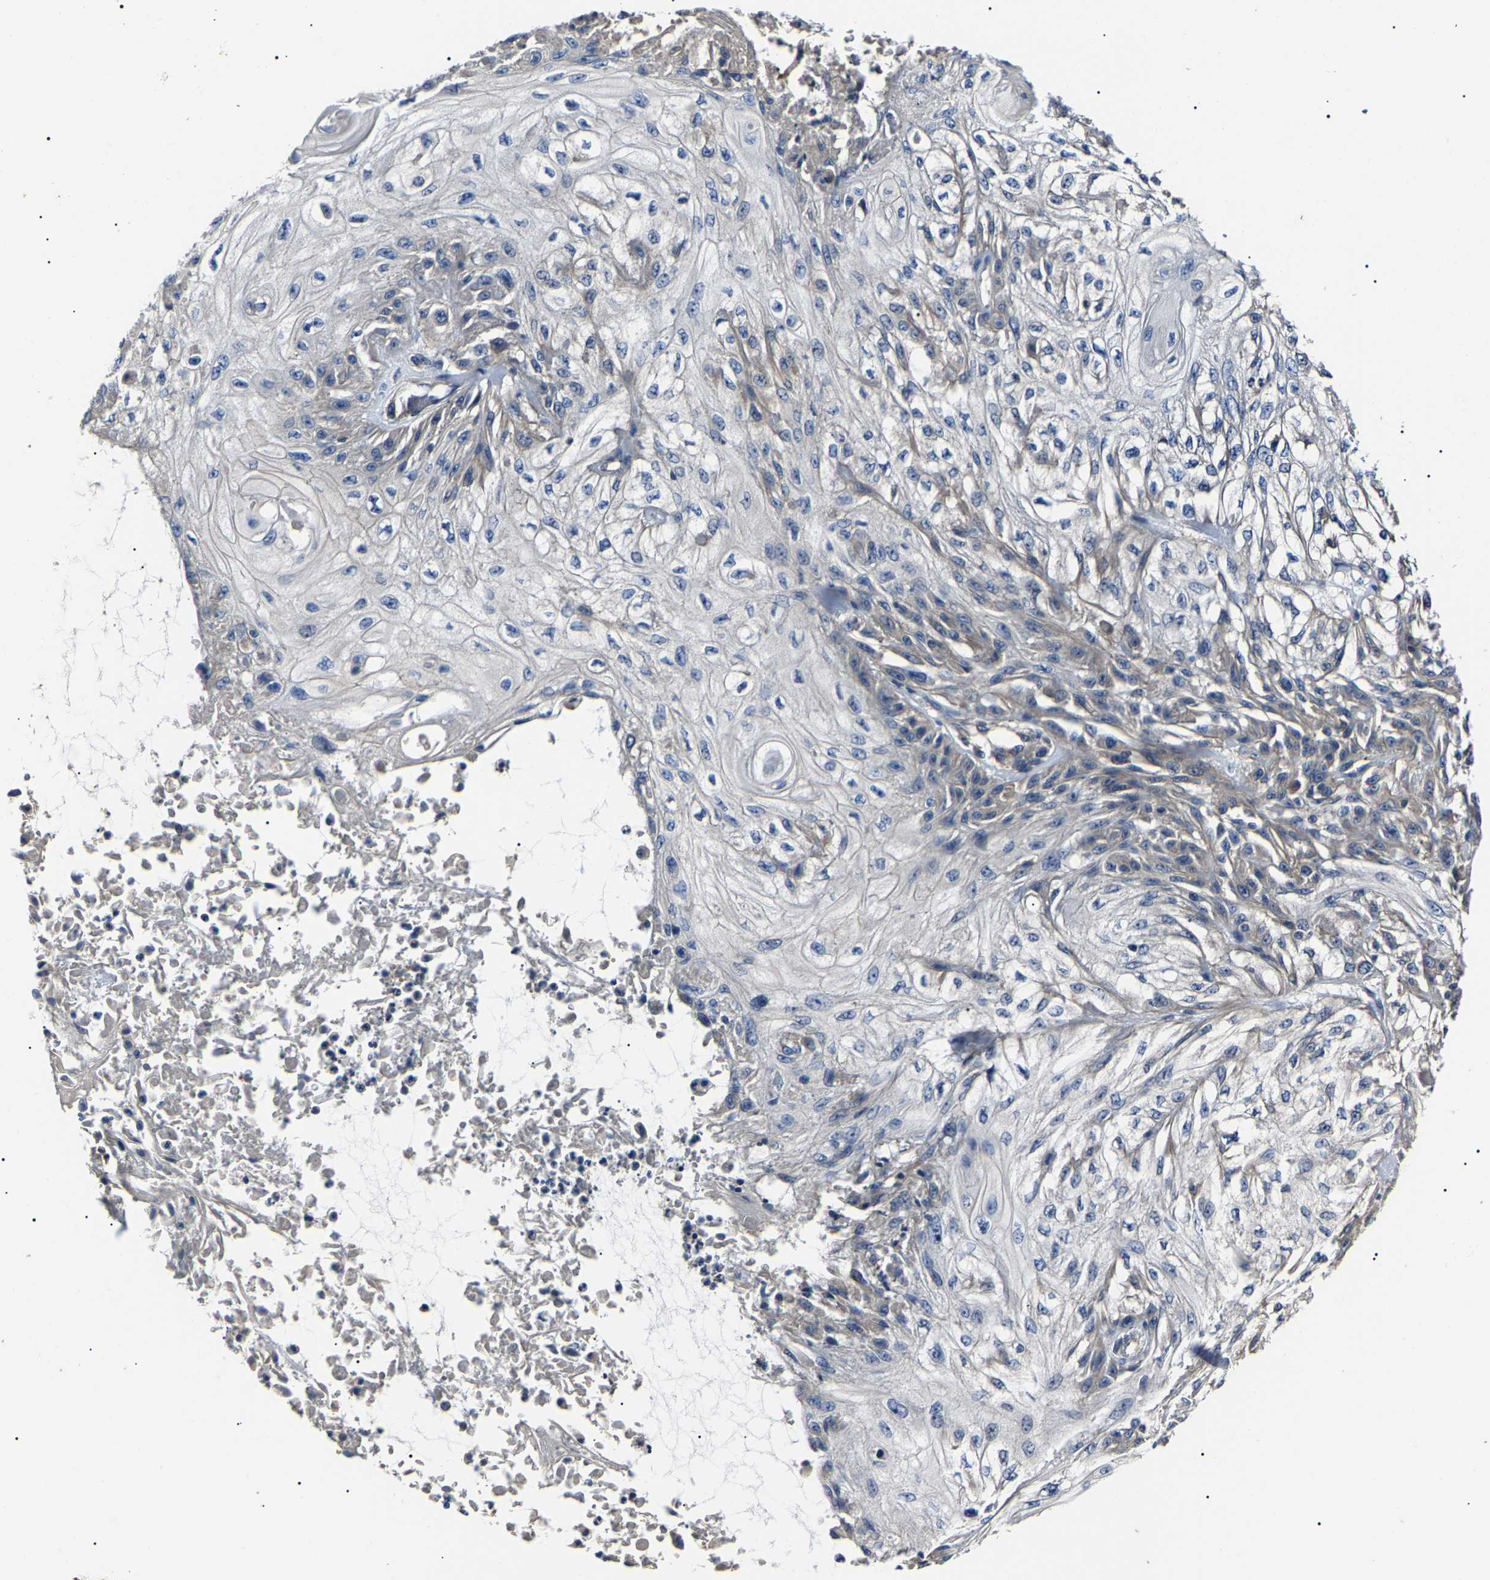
{"staining": {"intensity": "negative", "quantity": "none", "location": "none"}, "tissue": "skin cancer", "cell_type": "Tumor cells", "image_type": "cancer", "snomed": [{"axis": "morphology", "description": "Squamous cell carcinoma, NOS"}, {"axis": "morphology", "description": "Squamous cell carcinoma, metastatic, NOS"}, {"axis": "topography", "description": "Skin"}, {"axis": "topography", "description": "Lymph node"}], "caption": "High power microscopy image of an immunohistochemistry photomicrograph of skin cancer (squamous cell carcinoma), revealing no significant expression in tumor cells.", "gene": "KLHL42", "patient": {"sex": "male", "age": 75}}